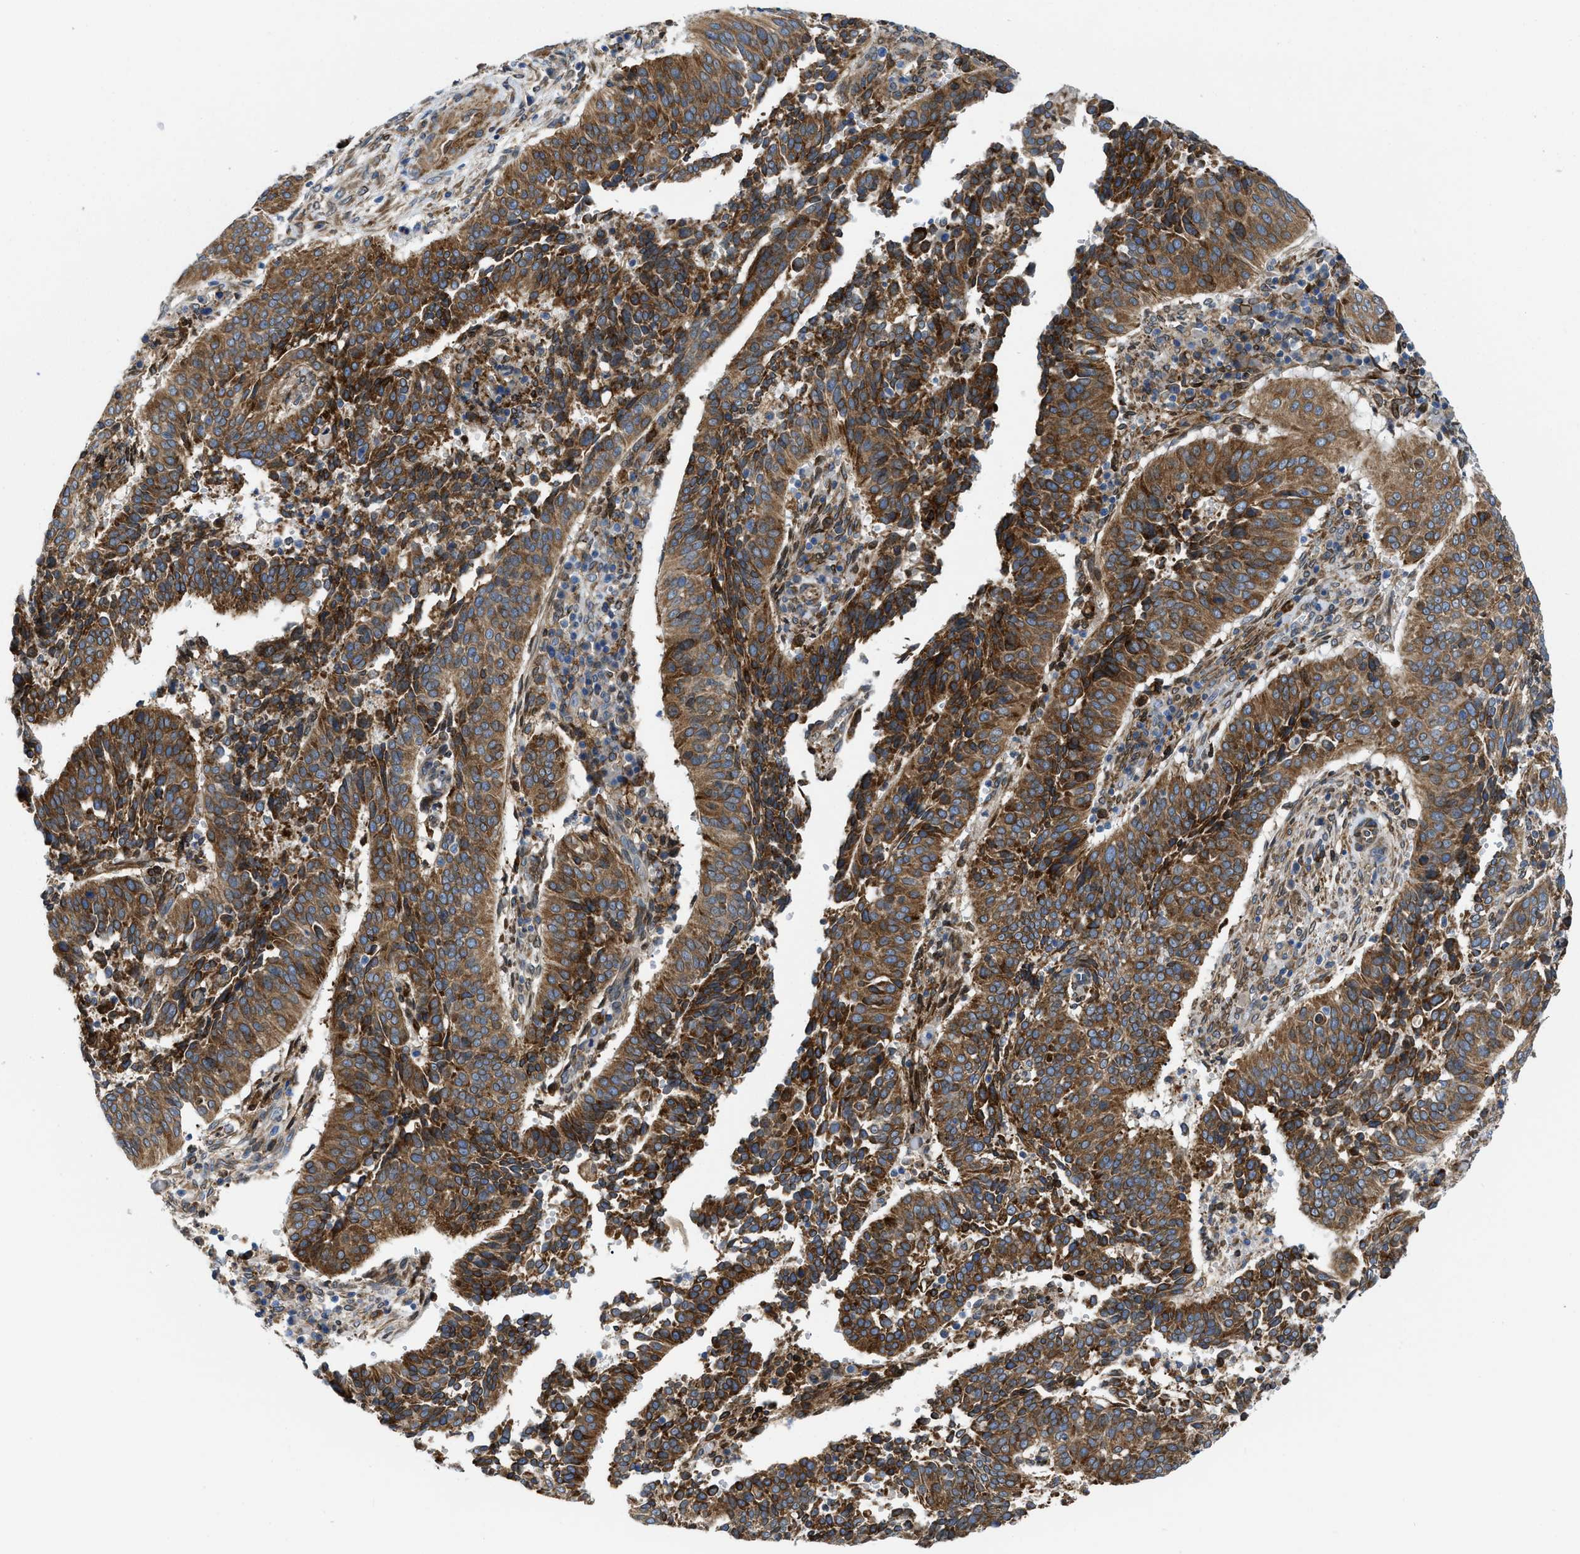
{"staining": {"intensity": "strong", "quantity": ">75%", "location": "cytoplasmic/membranous"}, "tissue": "cervical cancer", "cell_type": "Tumor cells", "image_type": "cancer", "snomed": [{"axis": "morphology", "description": "Normal tissue, NOS"}, {"axis": "morphology", "description": "Squamous cell carcinoma, NOS"}, {"axis": "topography", "description": "Cervix"}], "caption": "Tumor cells show high levels of strong cytoplasmic/membranous staining in about >75% of cells in cervical squamous cell carcinoma. Immunohistochemistry stains the protein of interest in brown and the nuclei are stained blue.", "gene": "ERLIN2", "patient": {"sex": "female", "age": 39}}